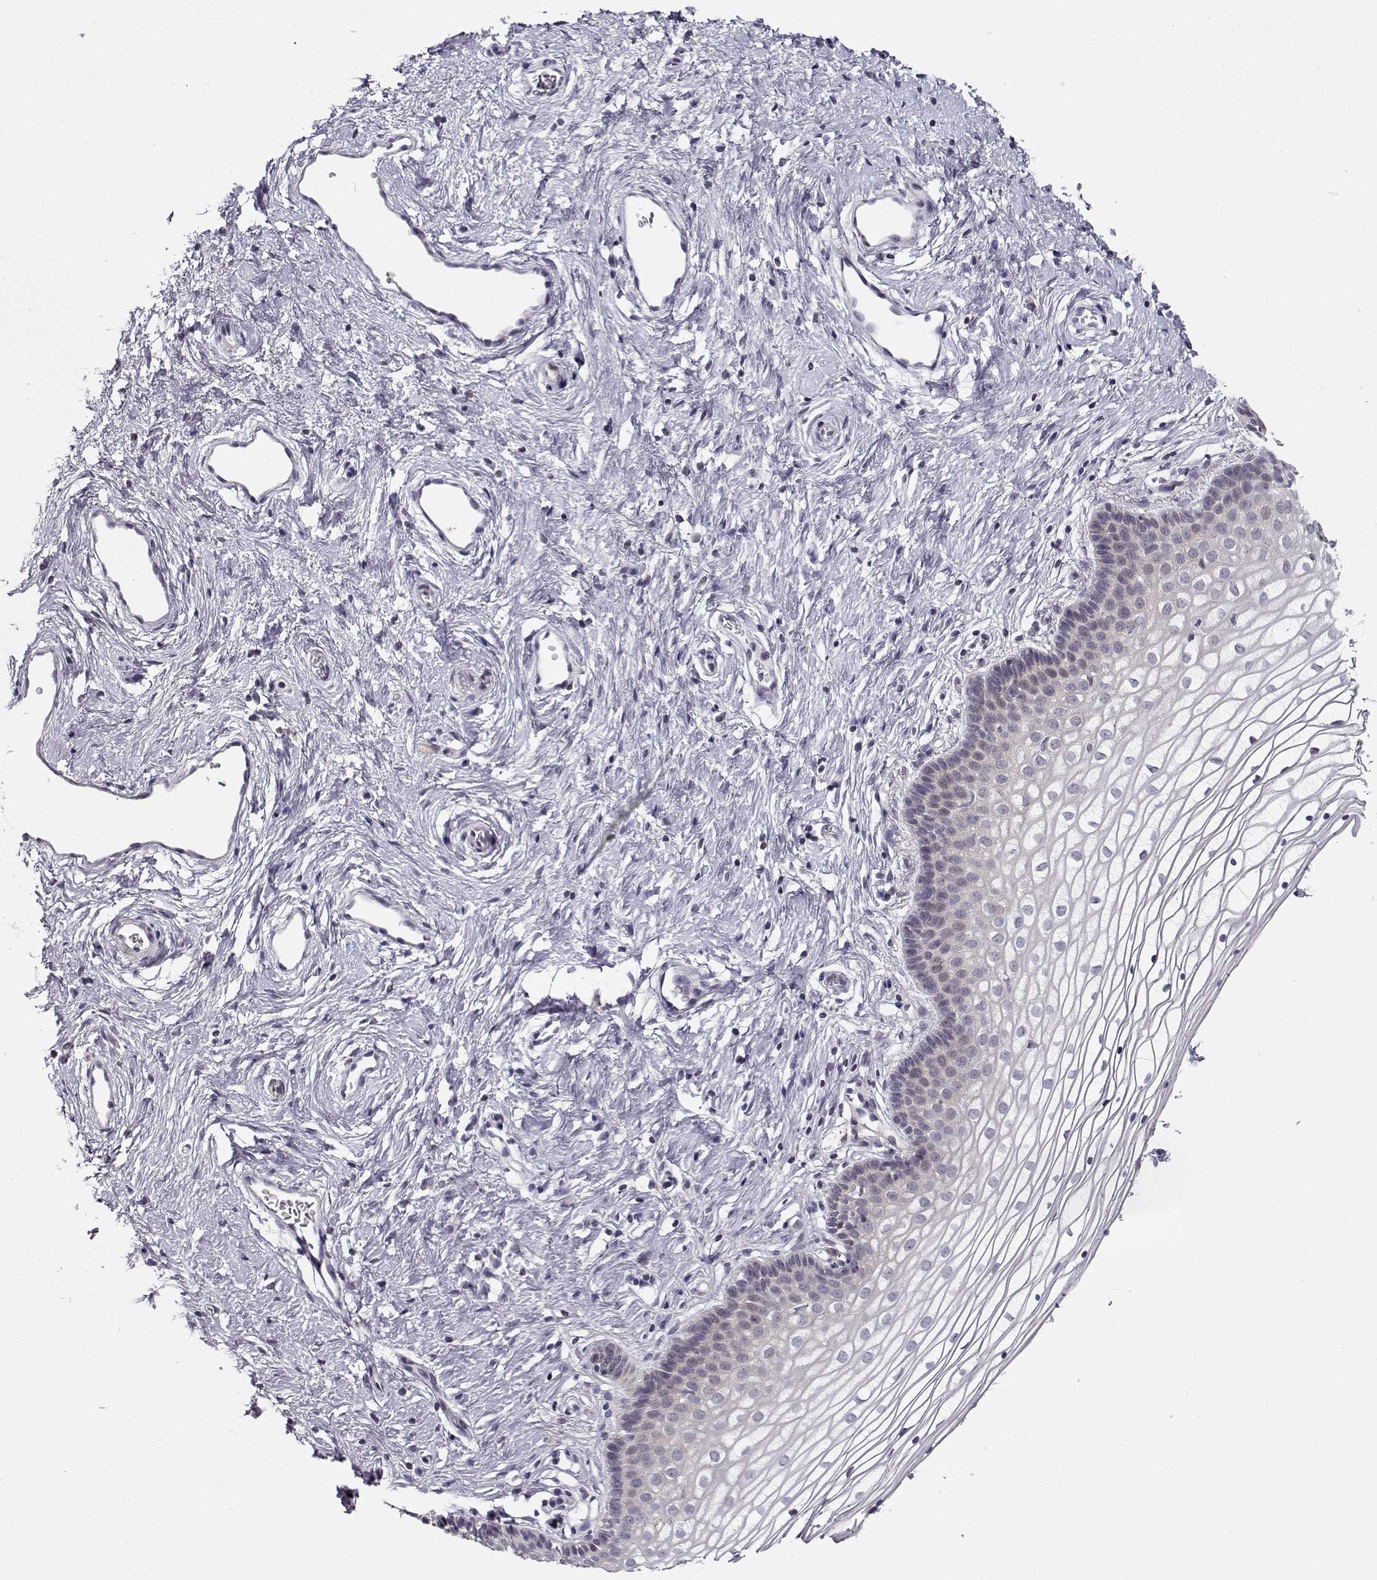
{"staining": {"intensity": "negative", "quantity": "none", "location": "none"}, "tissue": "vagina", "cell_type": "Squamous epithelial cells", "image_type": "normal", "snomed": [{"axis": "morphology", "description": "Normal tissue, NOS"}, {"axis": "topography", "description": "Vagina"}], "caption": "IHC photomicrograph of normal vagina: vagina stained with DAB (3,3'-diaminobenzidine) displays no significant protein expression in squamous epithelial cells.", "gene": "CRX", "patient": {"sex": "female", "age": 36}}